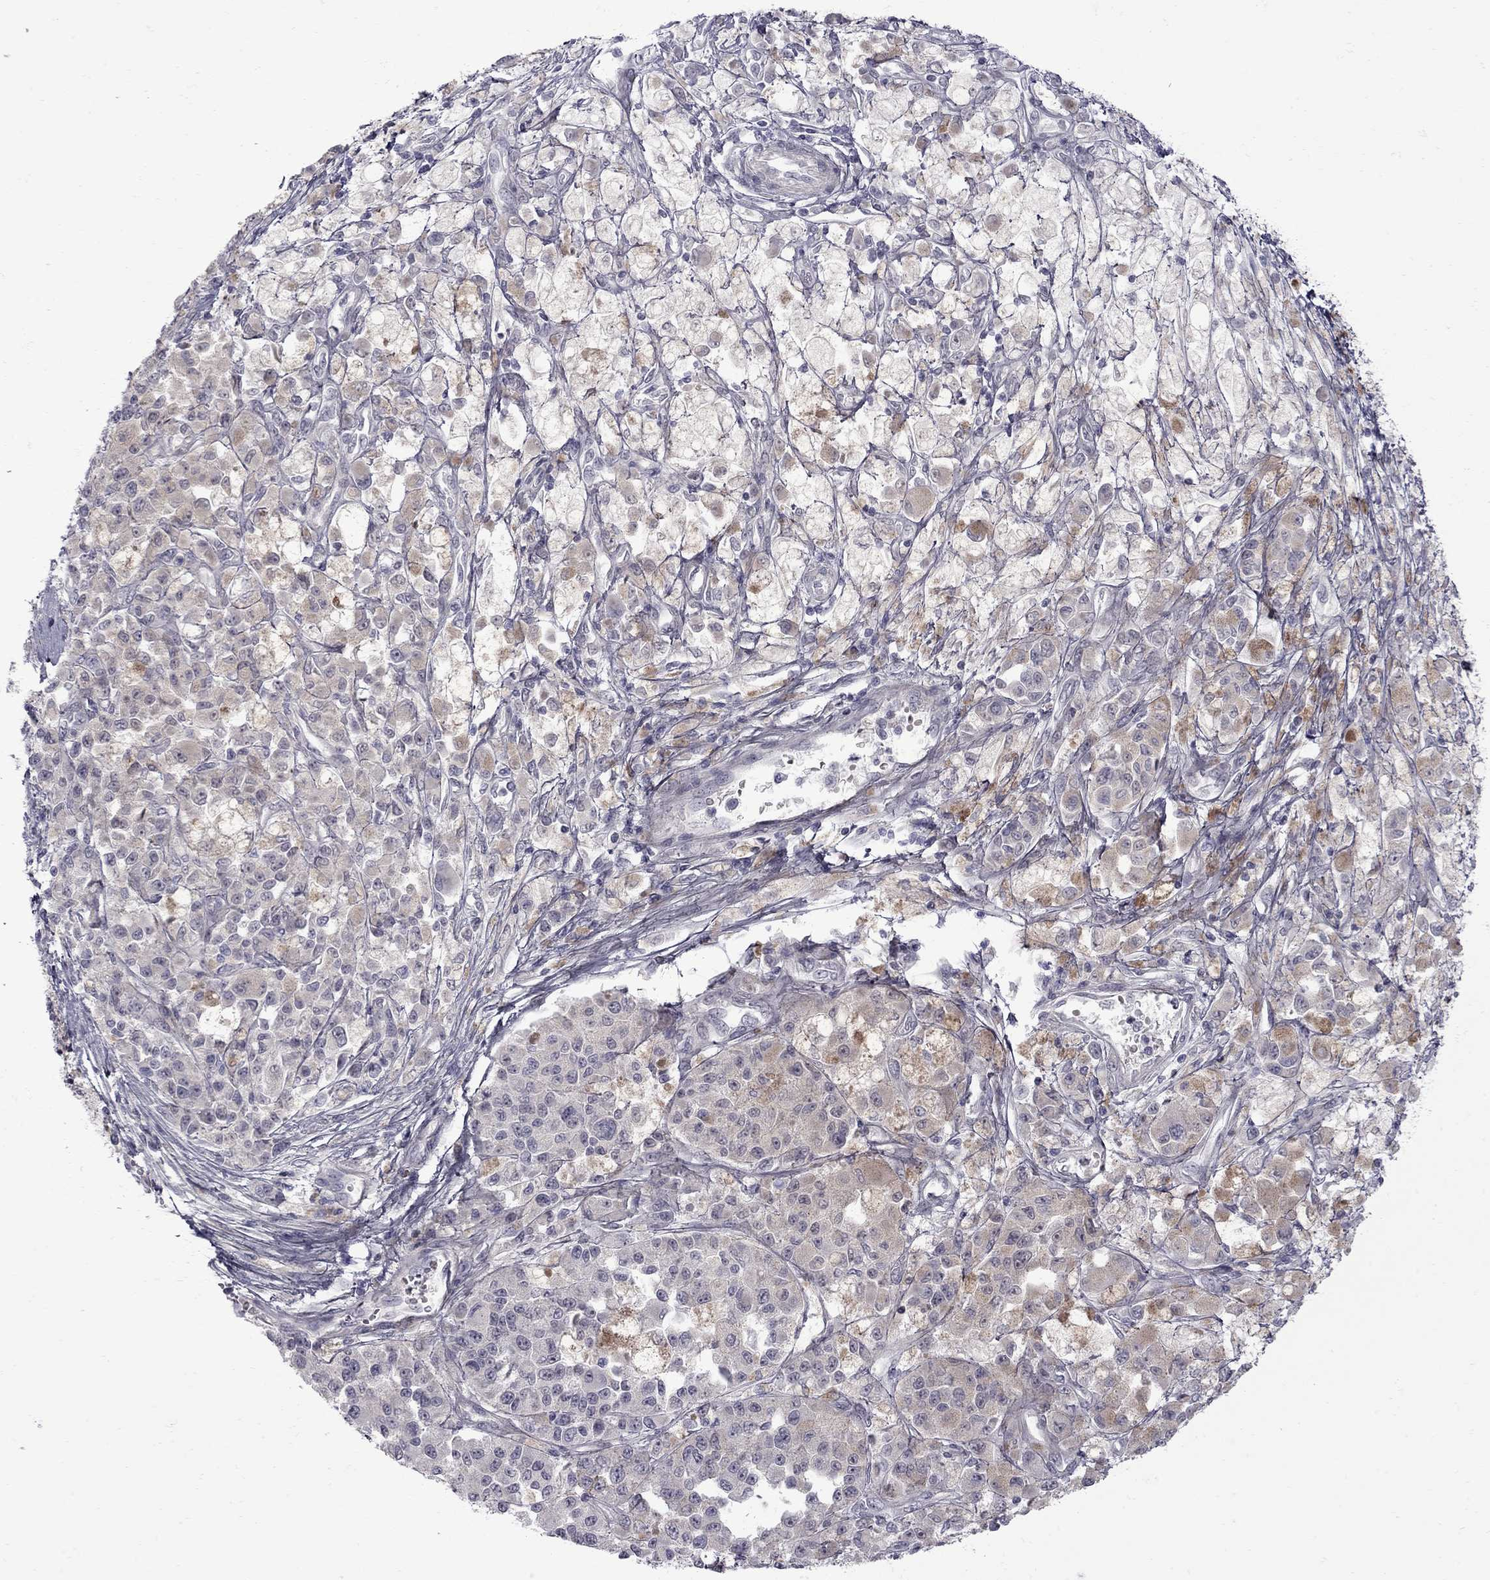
{"staining": {"intensity": "moderate", "quantity": "25%-75%", "location": "cytoplasmic/membranous"}, "tissue": "melanoma", "cell_type": "Tumor cells", "image_type": "cancer", "snomed": [{"axis": "morphology", "description": "Malignant melanoma, NOS"}, {"axis": "topography", "description": "Skin"}], "caption": "Immunohistochemical staining of melanoma demonstrates moderate cytoplasmic/membranous protein staining in about 25%-75% of tumor cells.", "gene": "NRARP", "patient": {"sex": "female", "age": 58}}